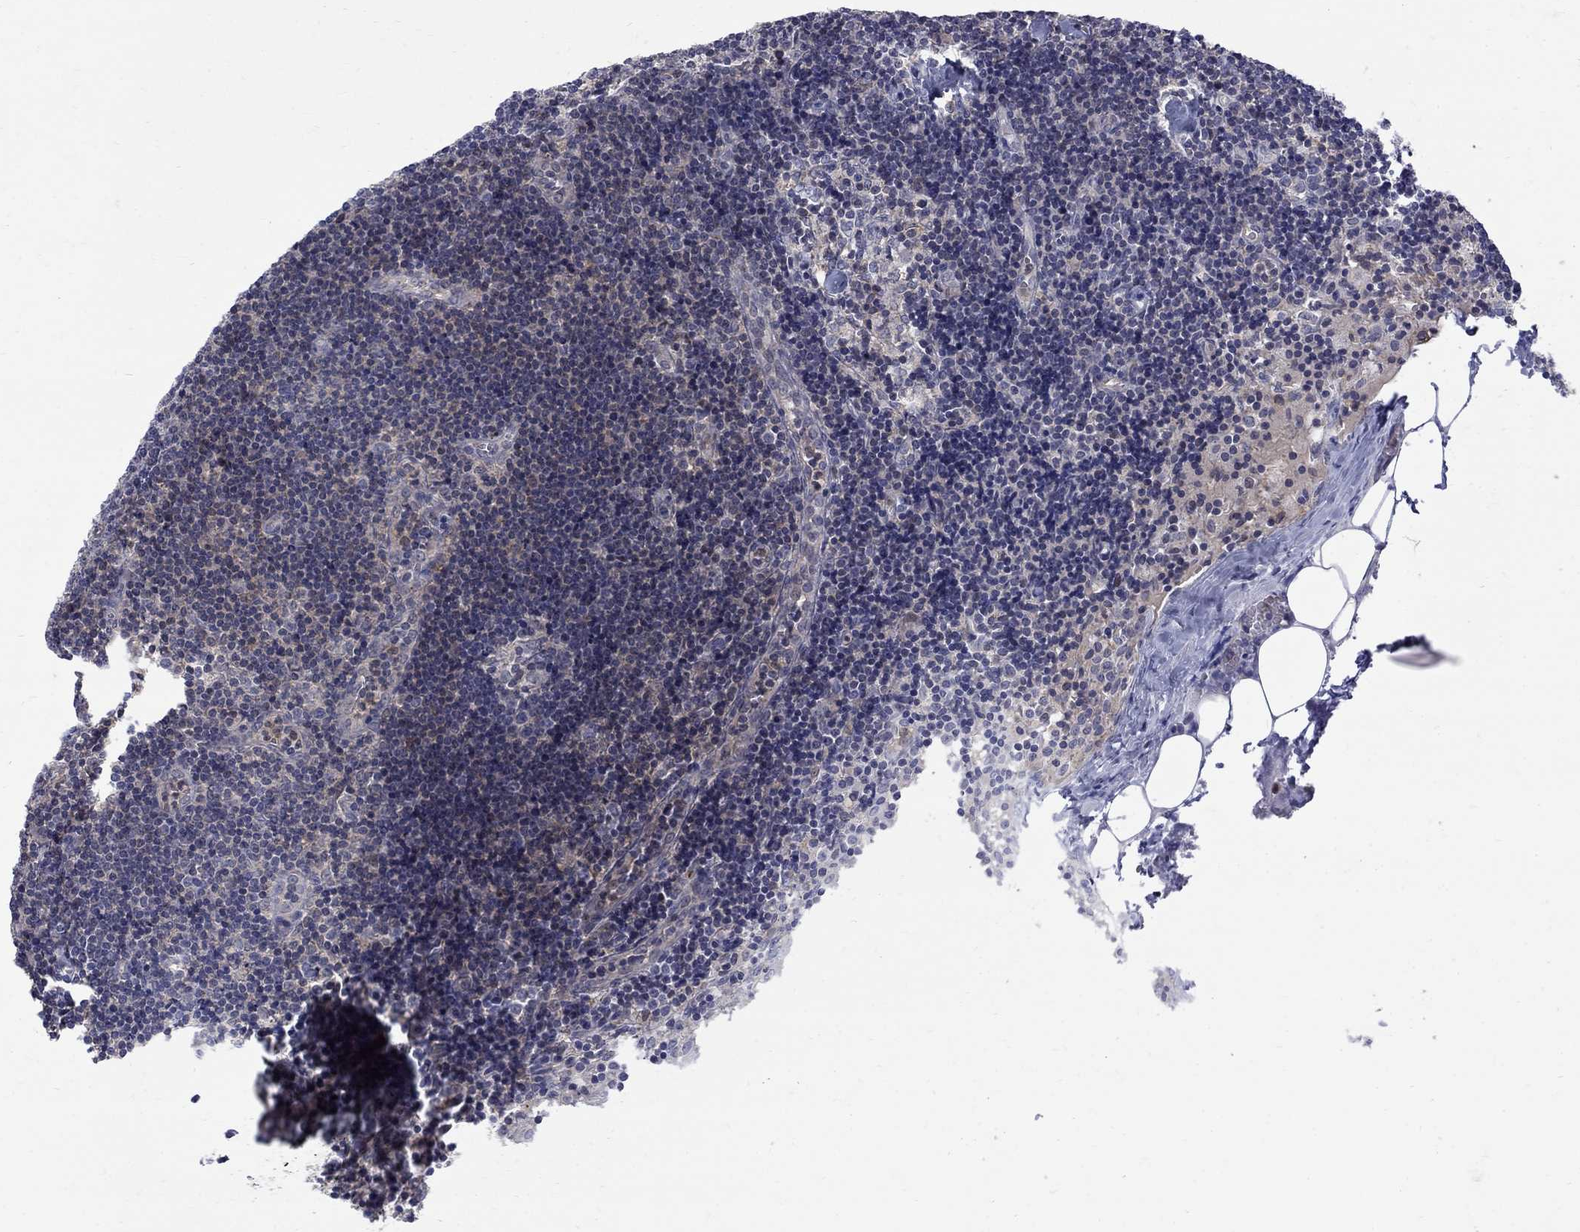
{"staining": {"intensity": "negative", "quantity": "none", "location": "none"}, "tissue": "lymph node", "cell_type": "Non-germinal center cells", "image_type": "normal", "snomed": [{"axis": "morphology", "description": "Normal tissue, NOS"}, {"axis": "topography", "description": "Lymph node"}], "caption": "IHC of normal human lymph node exhibits no positivity in non-germinal center cells. (DAB IHC with hematoxylin counter stain).", "gene": "HKDC1", "patient": {"sex": "female", "age": 51}}